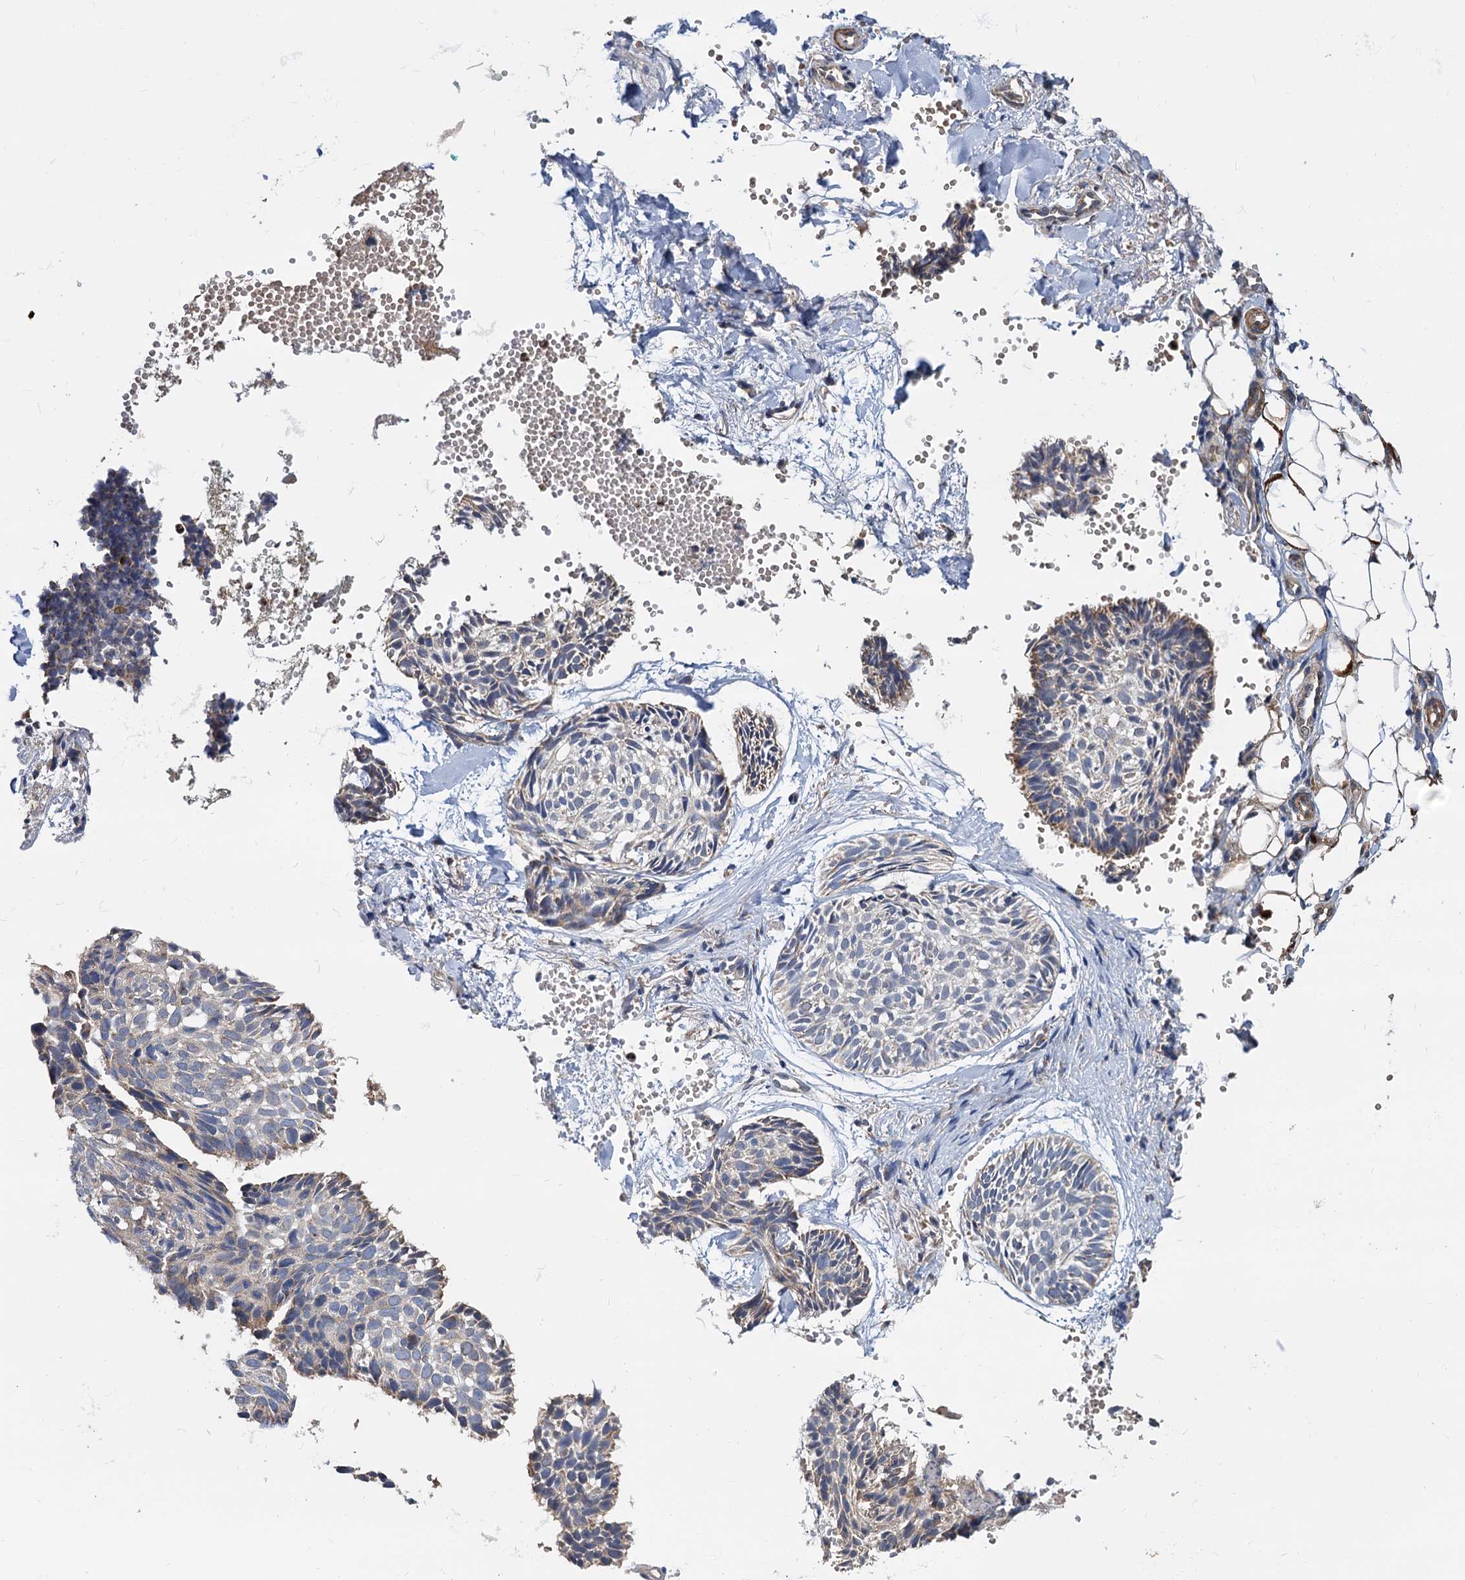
{"staining": {"intensity": "negative", "quantity": "none", "location": "none"}, "tissue": "skin cancer", "cell_type": "Tumor cells", "image_type": "cancer", "snomed": [{"axis": "morphology", "description": "Normal tissue, NOS"}, {"axis": "morphology", "description": "Basal cell carcinoma"}, {"axis": "topography", "description": "Skin"}], "caption": "There is no significant expression in tumor cells of skin basal cell carcinoma.", "gene": "ALKBH7", "patient": {"sex": "male", "age": 66}}